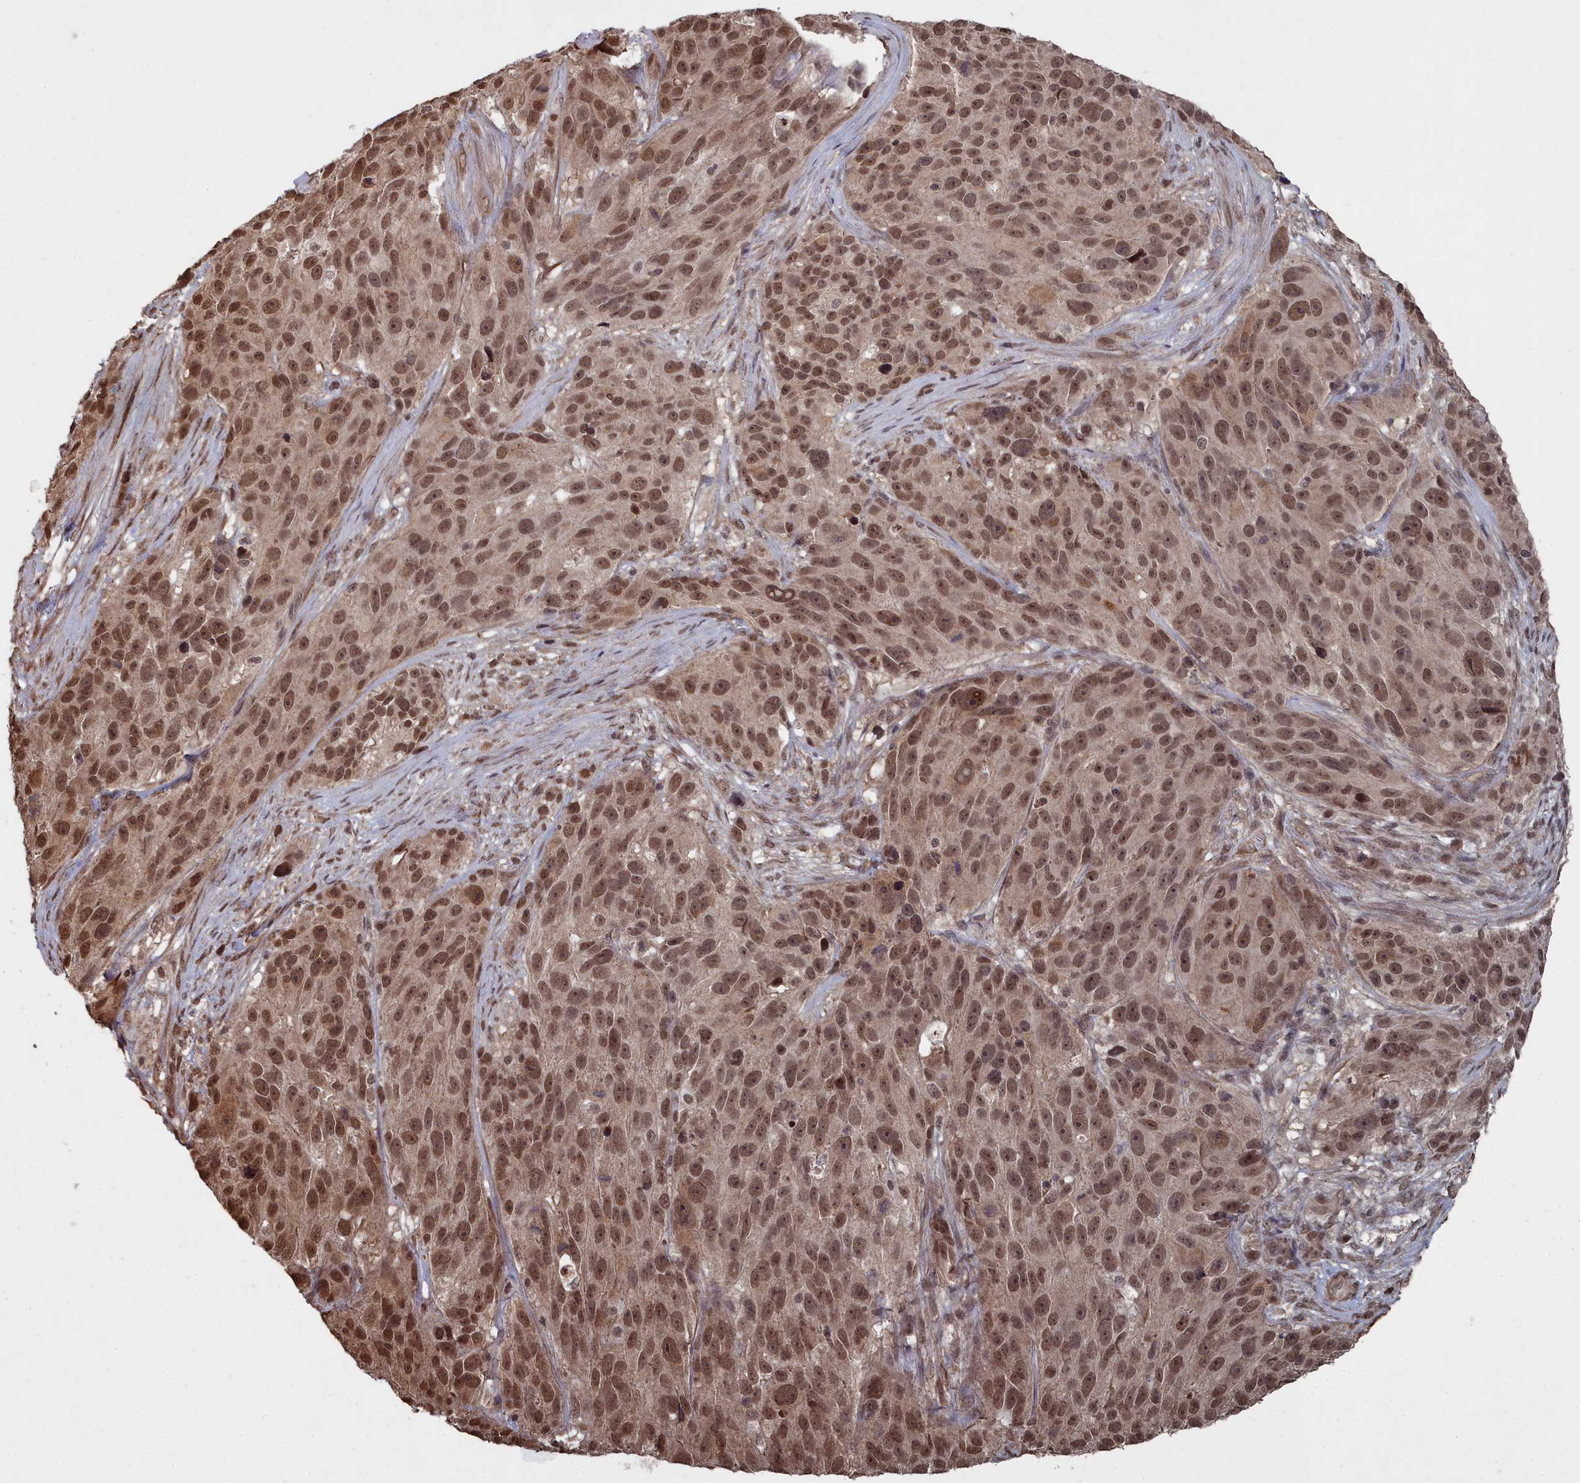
{"staining": {"intensity": "moderate", "quantity": ">75%", "location": "nuclear"}, "tissue": "melanoma", "cell_type": "Tumor cells", "image_type": "cancer", "snomed": [{"axis": "morphology", "description": "Malignant melanoma, NOS"}, {"axis": "topography", "description": "Skin"}], "caption": "The immunohistochemical stain labels moderate nuclear positivity in tumor cells of malignant melanoma tissue.", "gene": "CCNP", "patient": {"sex": "male", "age": 84}}